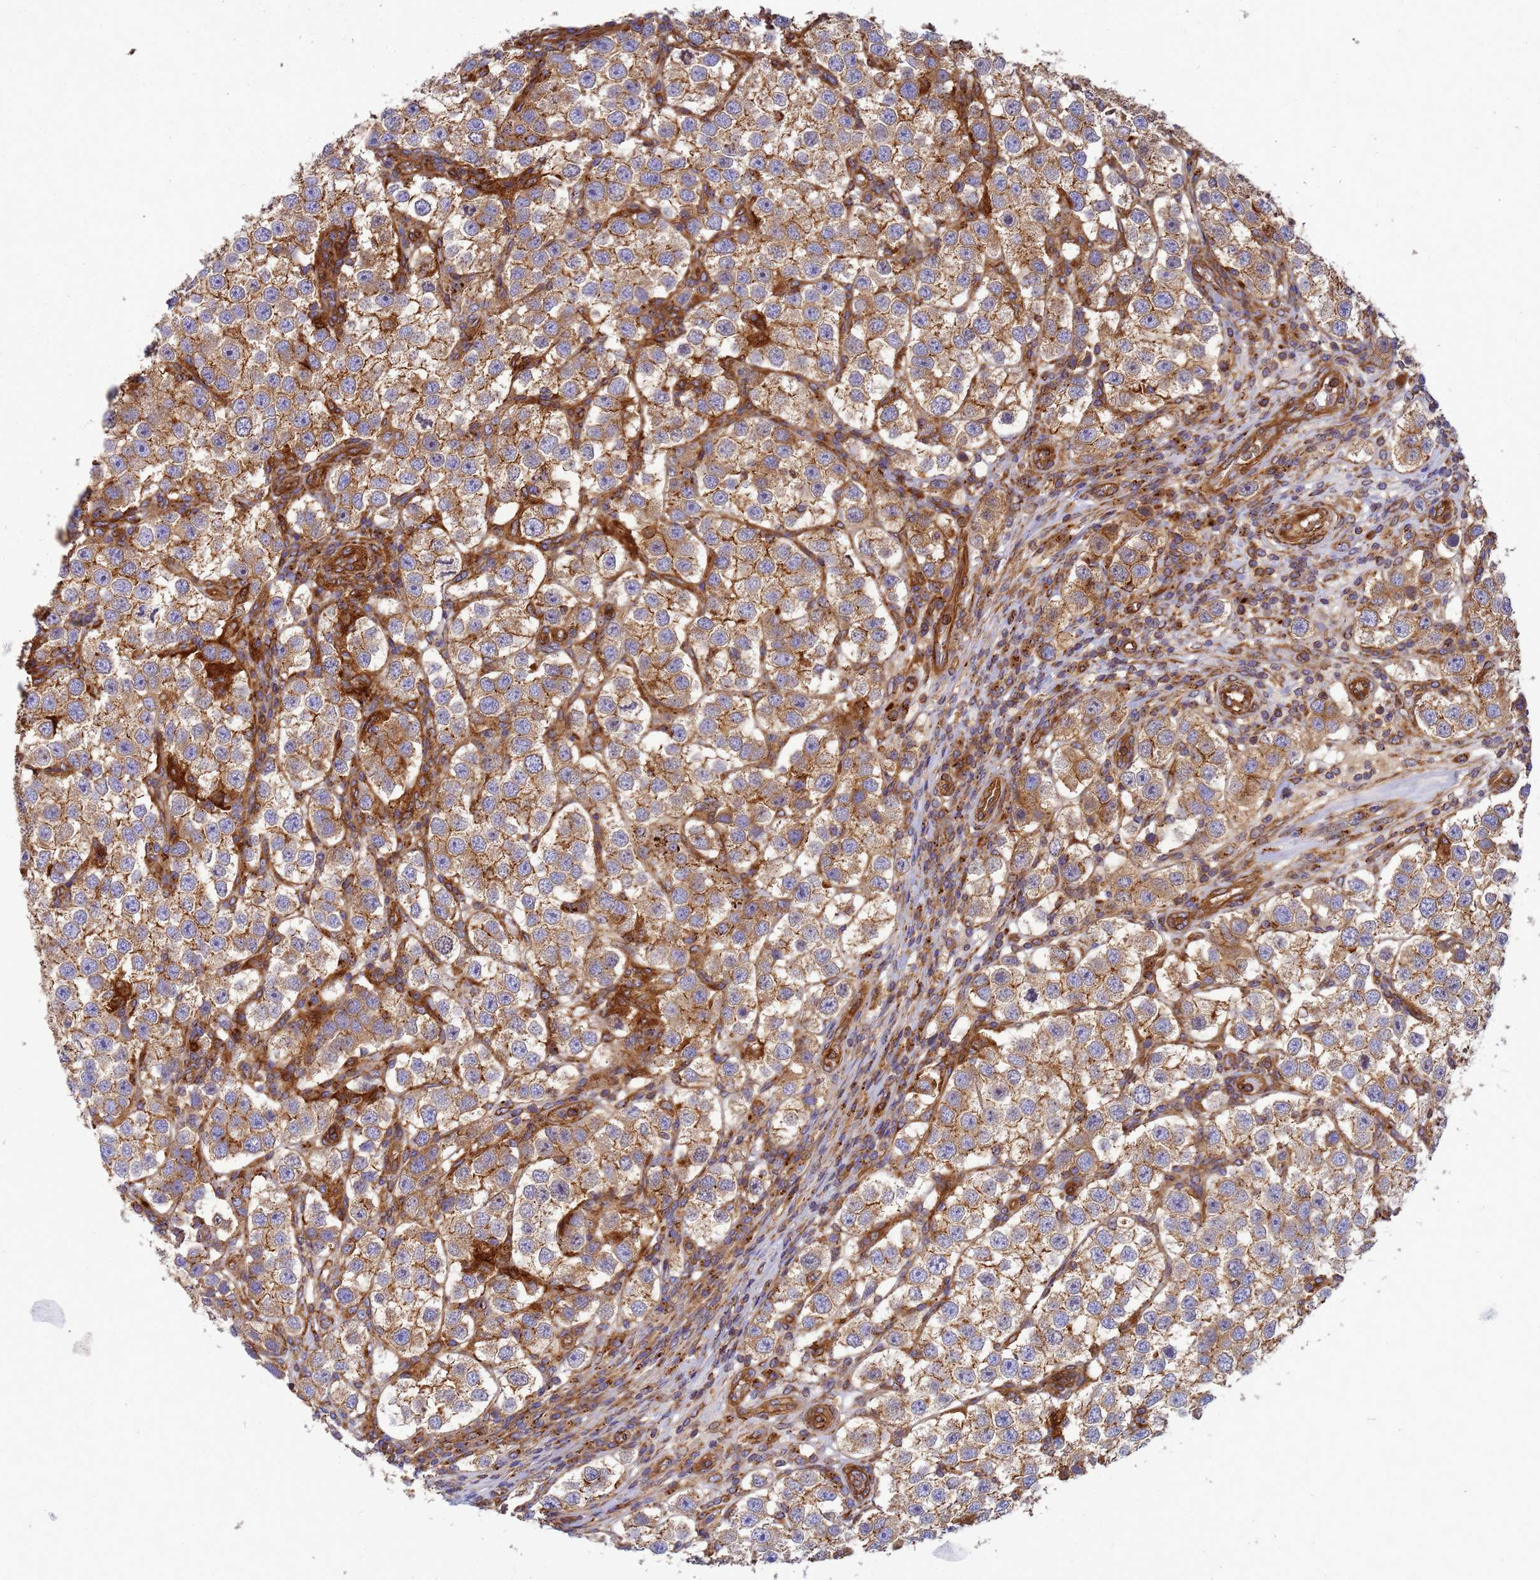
{"staining": {"intensity": "moderate", "quantity": ">75%", "location": "cytoplasmic/membranous"}, "tissue": "testis cancer", "cell_type": "Tumor cells", "image_type": "cancer", "snomed": [{"axis": "morphology", "description": "Seminoma, NOS"}, {"axis": "topography", "description": "Testis"}], "caption": "Protein analysis of testis cancer (seminoma) tissue demonstrates moderate cytoplasmic/membranous positivity in about >75% of tumor cells.", "gene": "C2CD5", "patient": {"sex": "male", "age": 37}}